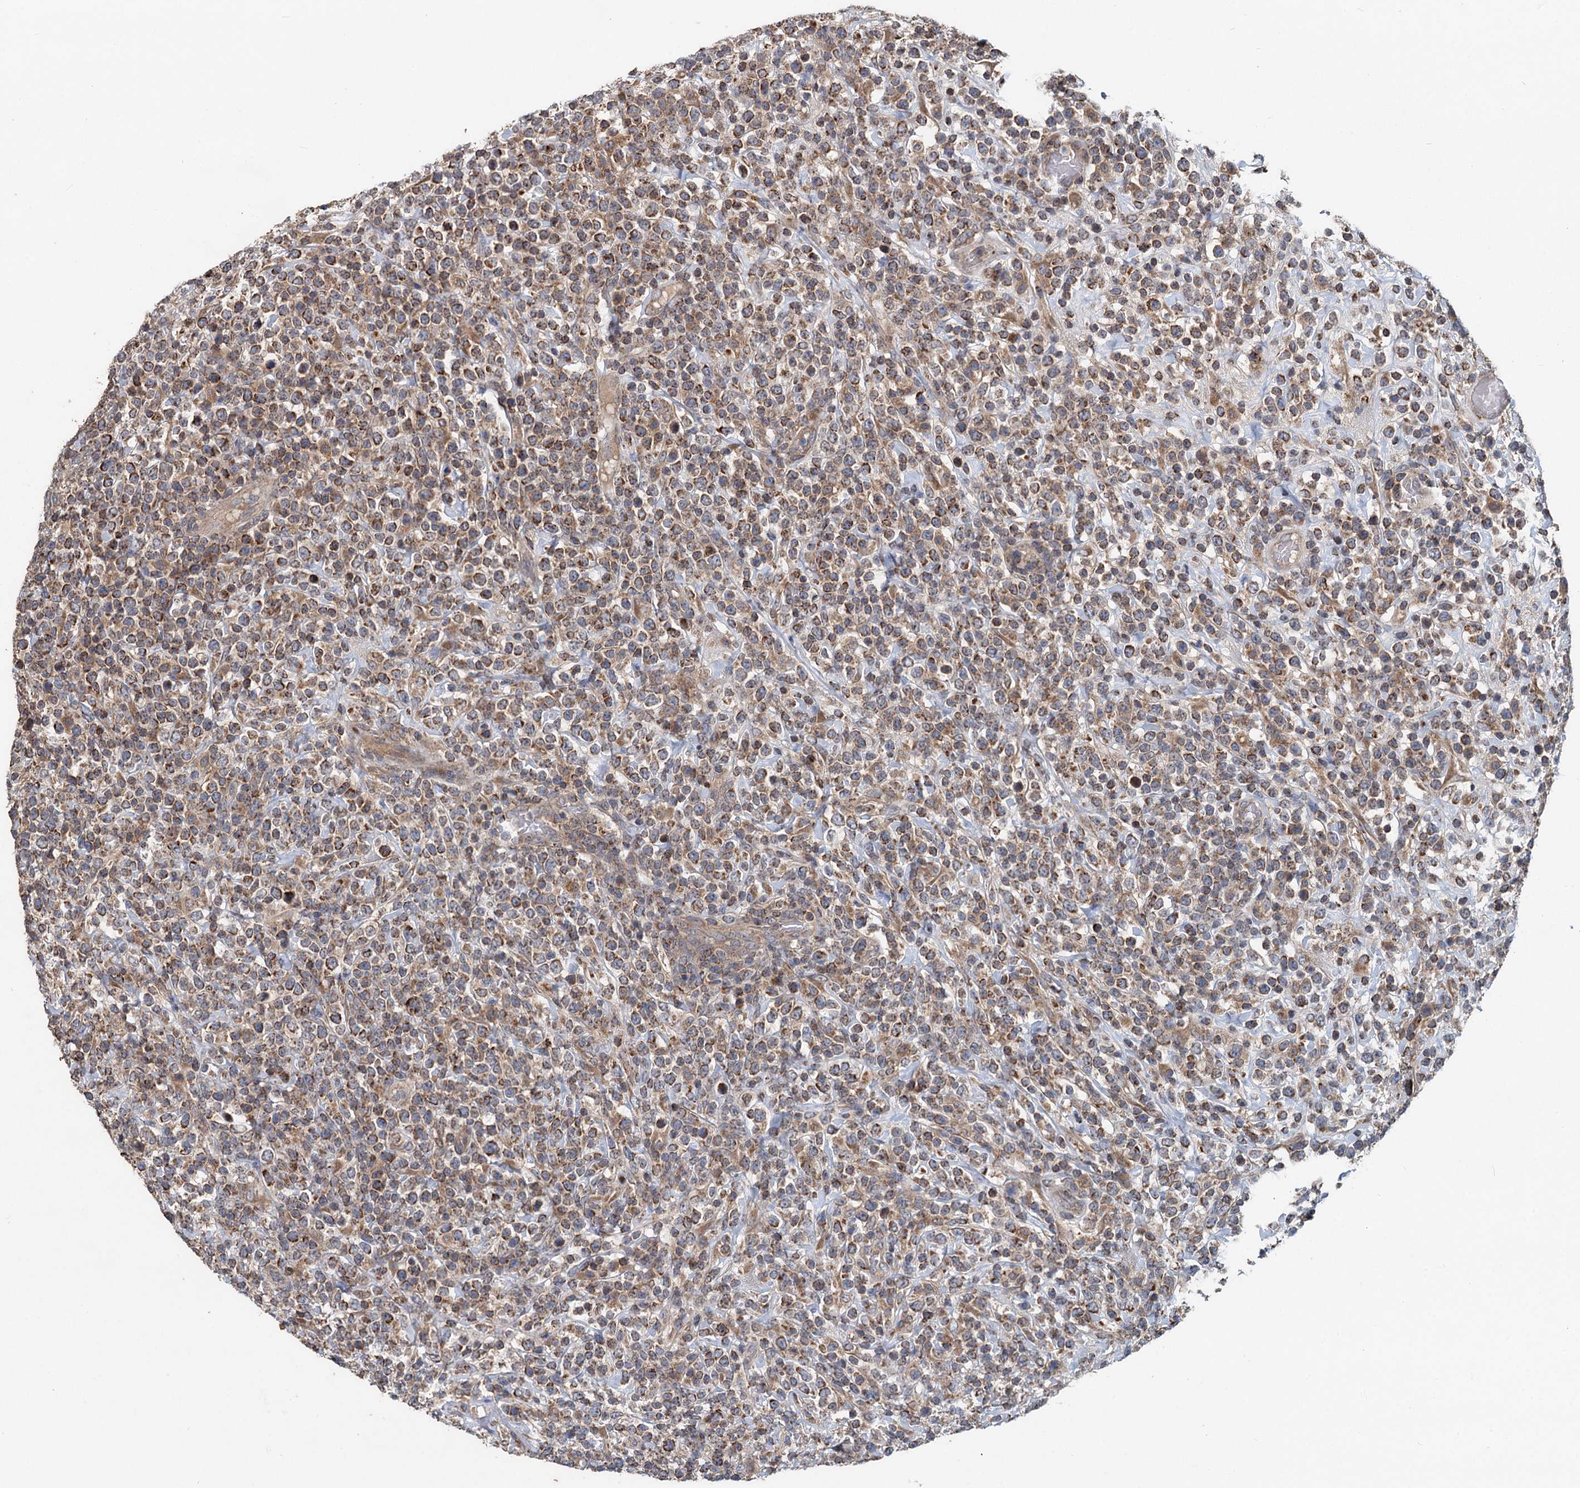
{"staining": {"intensity": "moderate", "quantity": "25%-75%", "location": "cytoplasmic/membranous"}, "tissue": "lymphoma", "cell_type": "Tumor cells", "image_type": "cancer", "snomed": [{"axis": "morphology", "description": "Malignant lymphoma, non-Hodgkin's type, High grade"}, {"axis": "topography", "description": "Colon"}], "caption": "This image exhibits IHC staining of human malignant lymphoma, non-Hodgkin's type (high-grade), with medium moderate cytoplasmic/membranous expression in about 25%-75% of tumor cells.", "gene": "OTUB1", "patient": {"sex": "female", "age": 53}}